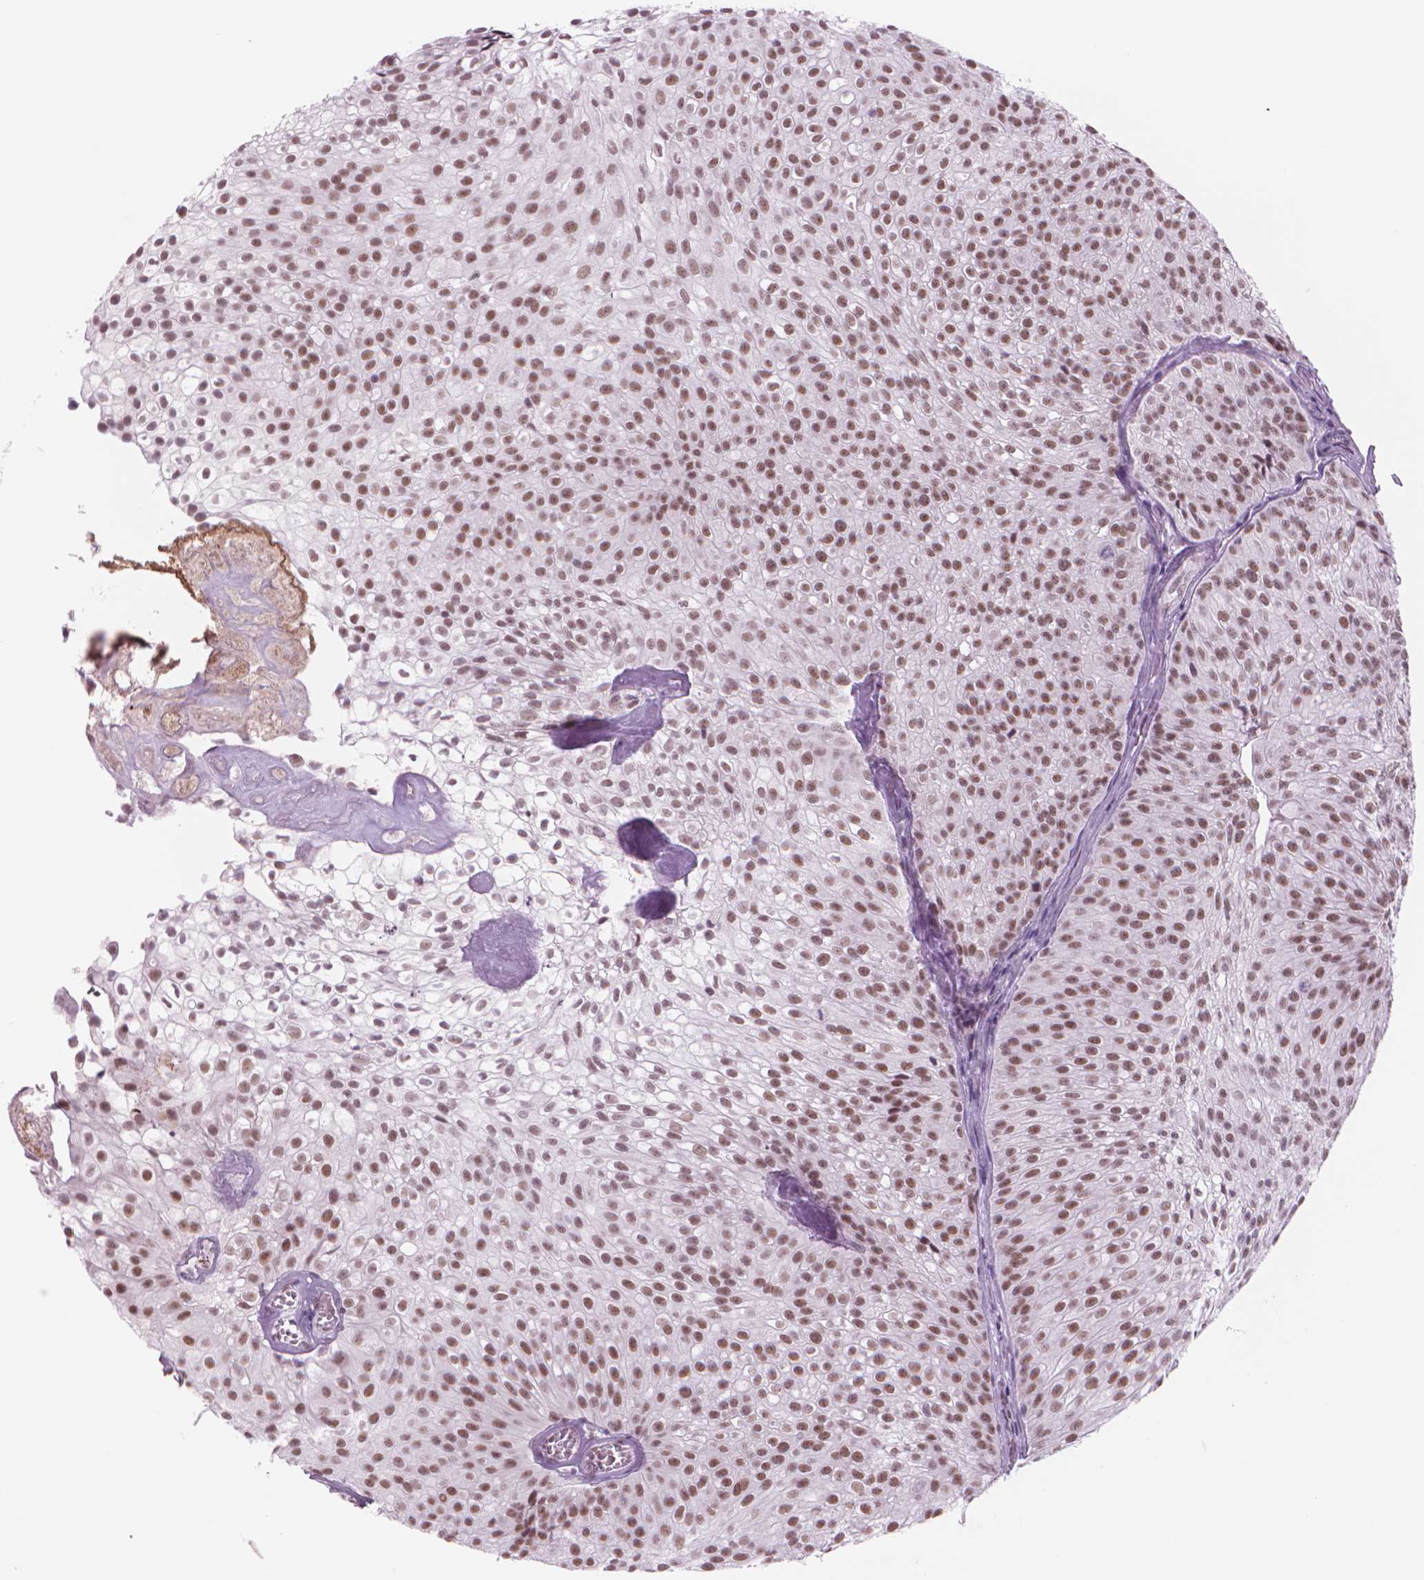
{"staining": {"intensity": "moderate", "quantity": ">75%", "location": "nuclear"}, "tissue": "urothelial cancer", "cell_type": "Tumor cells", "image_type": "cancer", "snomed": [{"axis": "morphology", "description": "Urothelial carcinoma, Low grade"}, {"axis": "topography", "description": "Urinary bladder"}], "caption": "Brown immunohistochemical staining in low-grade urothelial carcinoma reveals moderate nuclear expression in approximately >75% of tumor cells.", "gene": "POLR3D", "patient": {"sex": "male", "age": 70}}